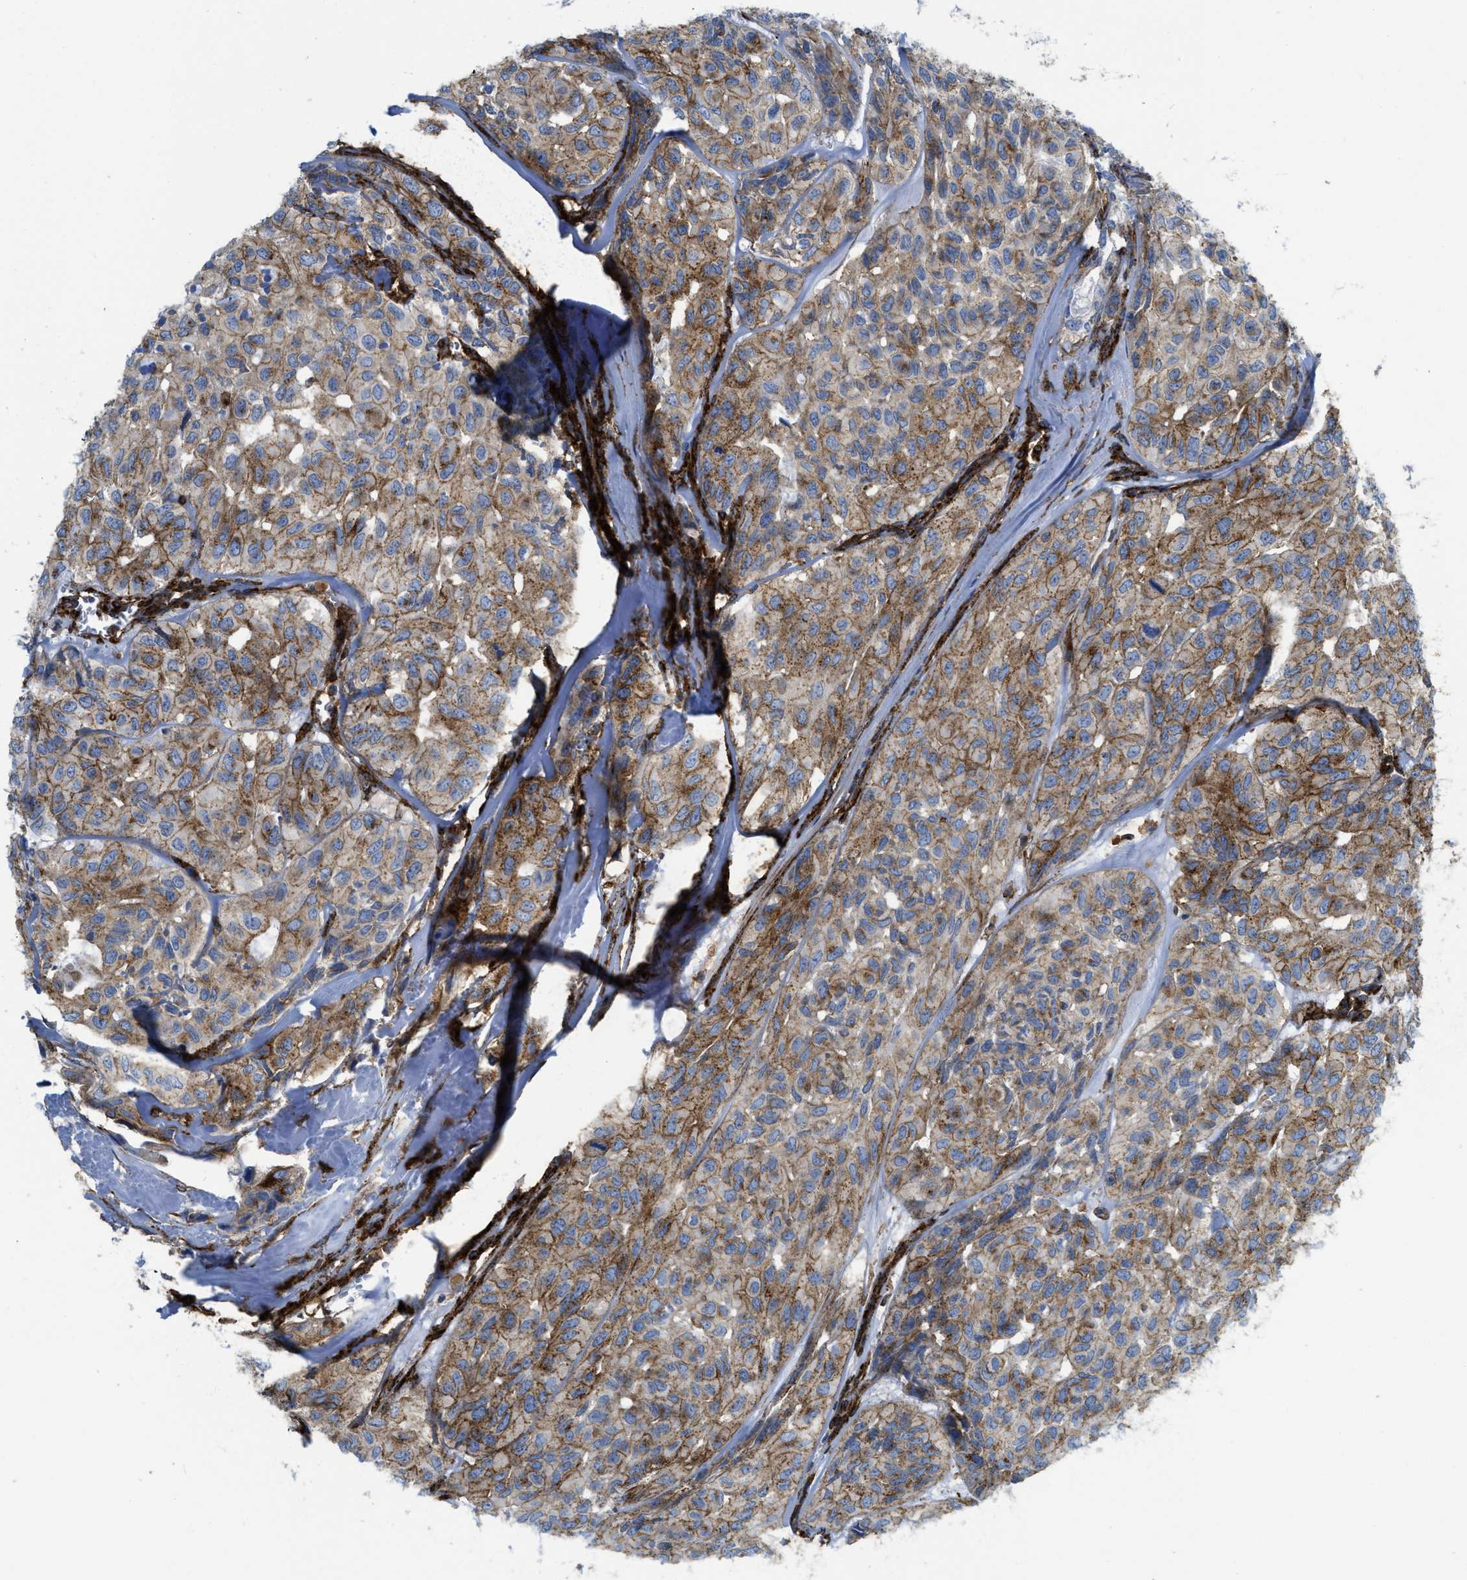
{"staining": {"intensity": "moderate", "quantity": ">75%", "location": "cytoplasmic/membranous"}, "tissue": "head and neck cancer", "cell_type": "Tumor cells", "image_type": "cancer", "snomed": [{"axis": "morphology", "description": "Adenocarcinoma, NOS"}, {"axis": "topography", "description": "Salivary gland, NOS"}, {"axis": "topography", "description": "Head-Neck"}], "caption": "Head and neck adenocarcinoma stained for a protein (brown) exhibits moderate cytoplasmic/membranous positive positivity in approximately >75% of tumor cells.", "gene": "HIP1", "patient": {"sex": "female", "age": 76}}